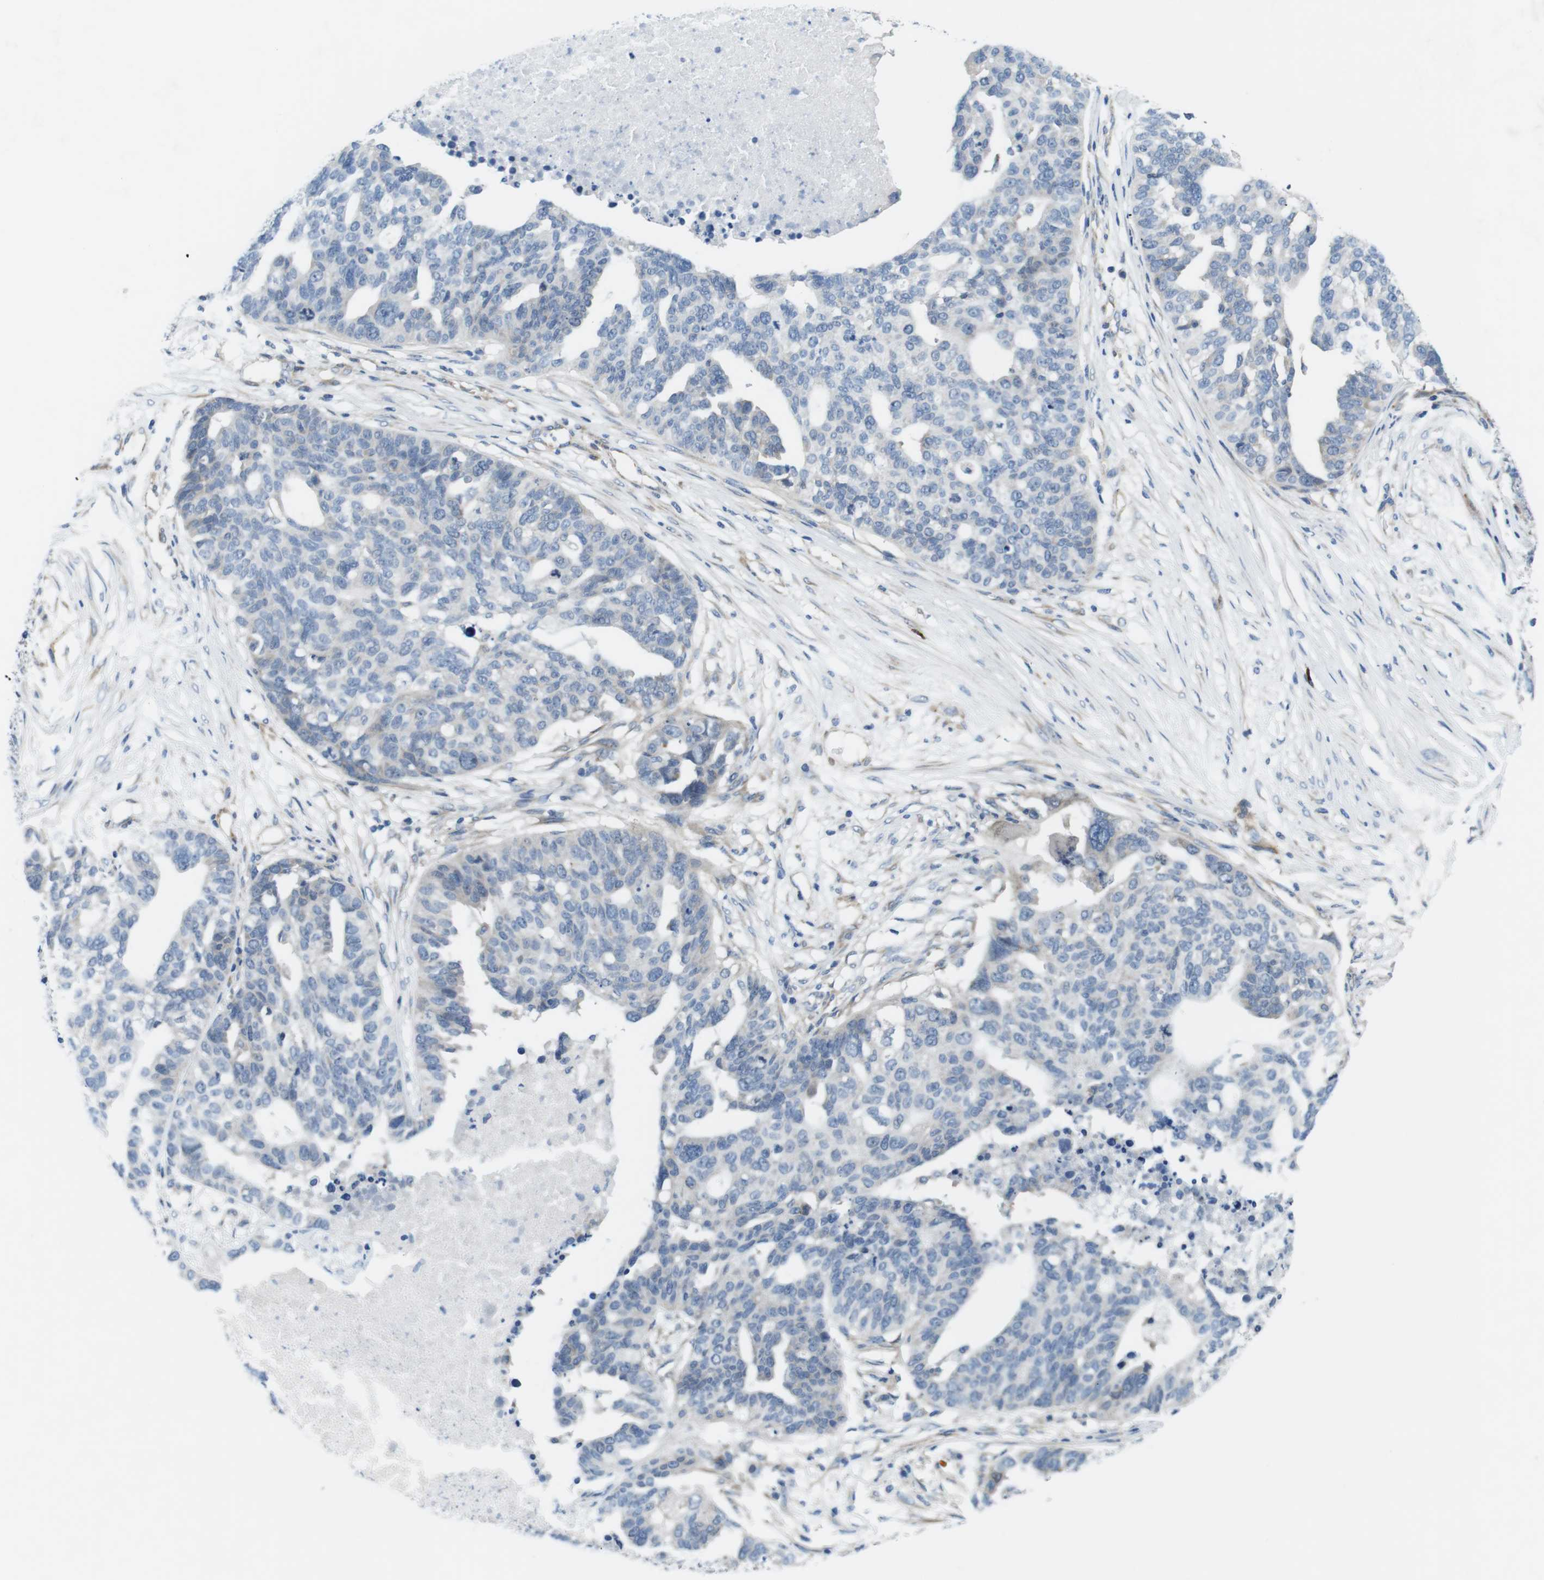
{"staining": {"intensity": "negative", "quantity": "none", "location": "none"}, "tissue": "ovarian cancer", "cell_type": "Tumor cells", "image_type": "cancer", "snomed": [{"axis": "morphology", "description": "Cystadenocarcinoma, serous, NOS"}, {"axis": "topography", "description": "Ovary"}], "caption": "Immunohistochemical staining of human ovarian cancer shows no significant staining in tumor cells.", "gene": "DCLK1", "patient": {"sex": "female", "age": 59}}